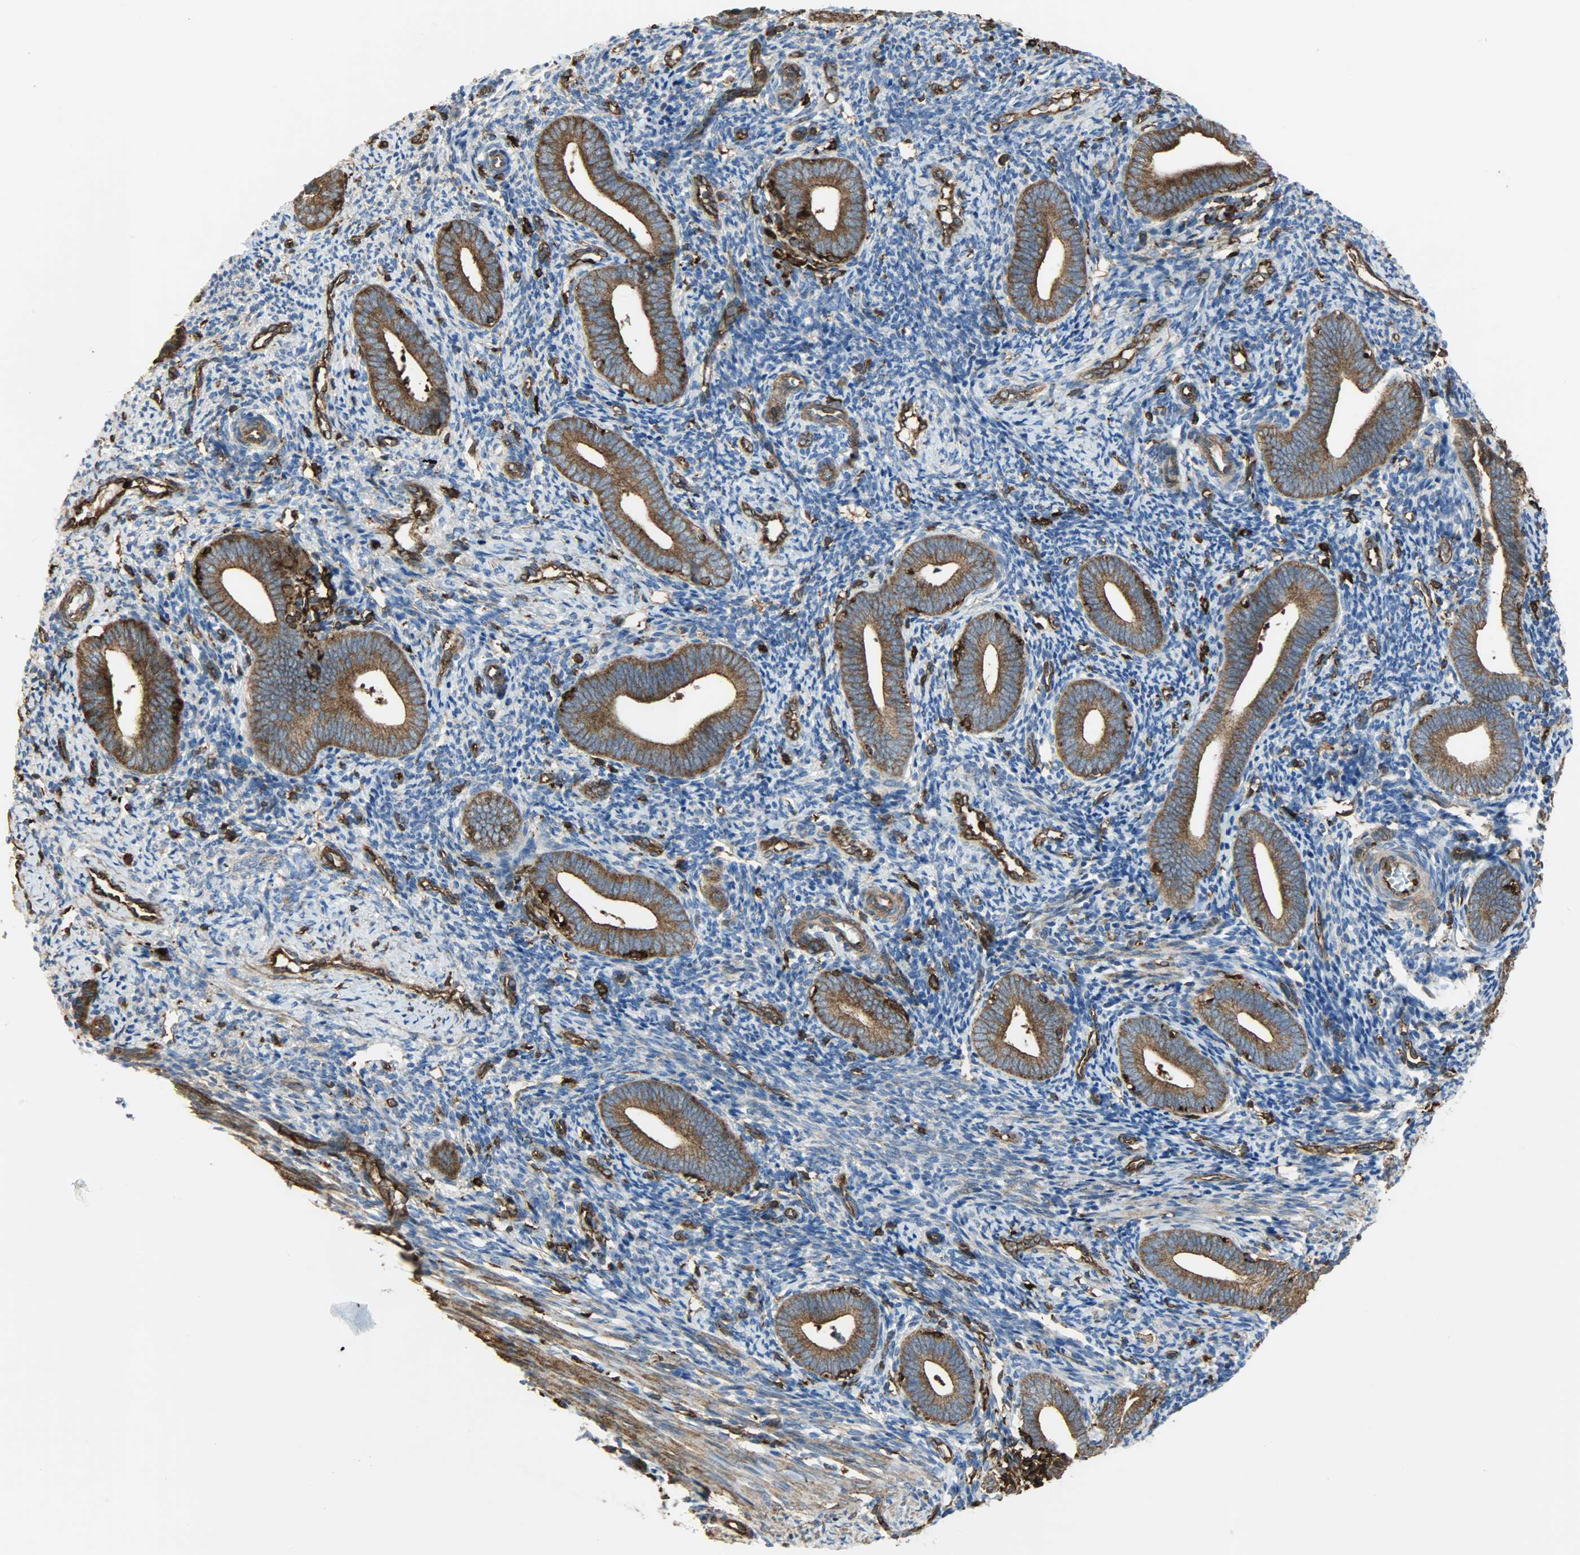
{"staining": {"intensity": "moderate", "quantity": ">75%", "location": "cytoplasmic/membranous"}, "tissue": "endometrium", "cell_type": "Cells in endometrial stroma", "image_type": "normal", "snomed": [{"axis": "morphology", "description": "Normal tissue, NOS"}, {"axis": "topography", "description": "Uterus"}, {"axis": "topography", "description": "Endometrium"}], "caption": "Immunohistochemistry photomicrograph of benign endometrium stained for a protein (brown), which exhibits medium levels of moderate cytoplasmic/membranous expression in approximately >75% of cells in endometrial stroma.", "gene": "VASP", "patient": {"sex": "female", "age": 33}}